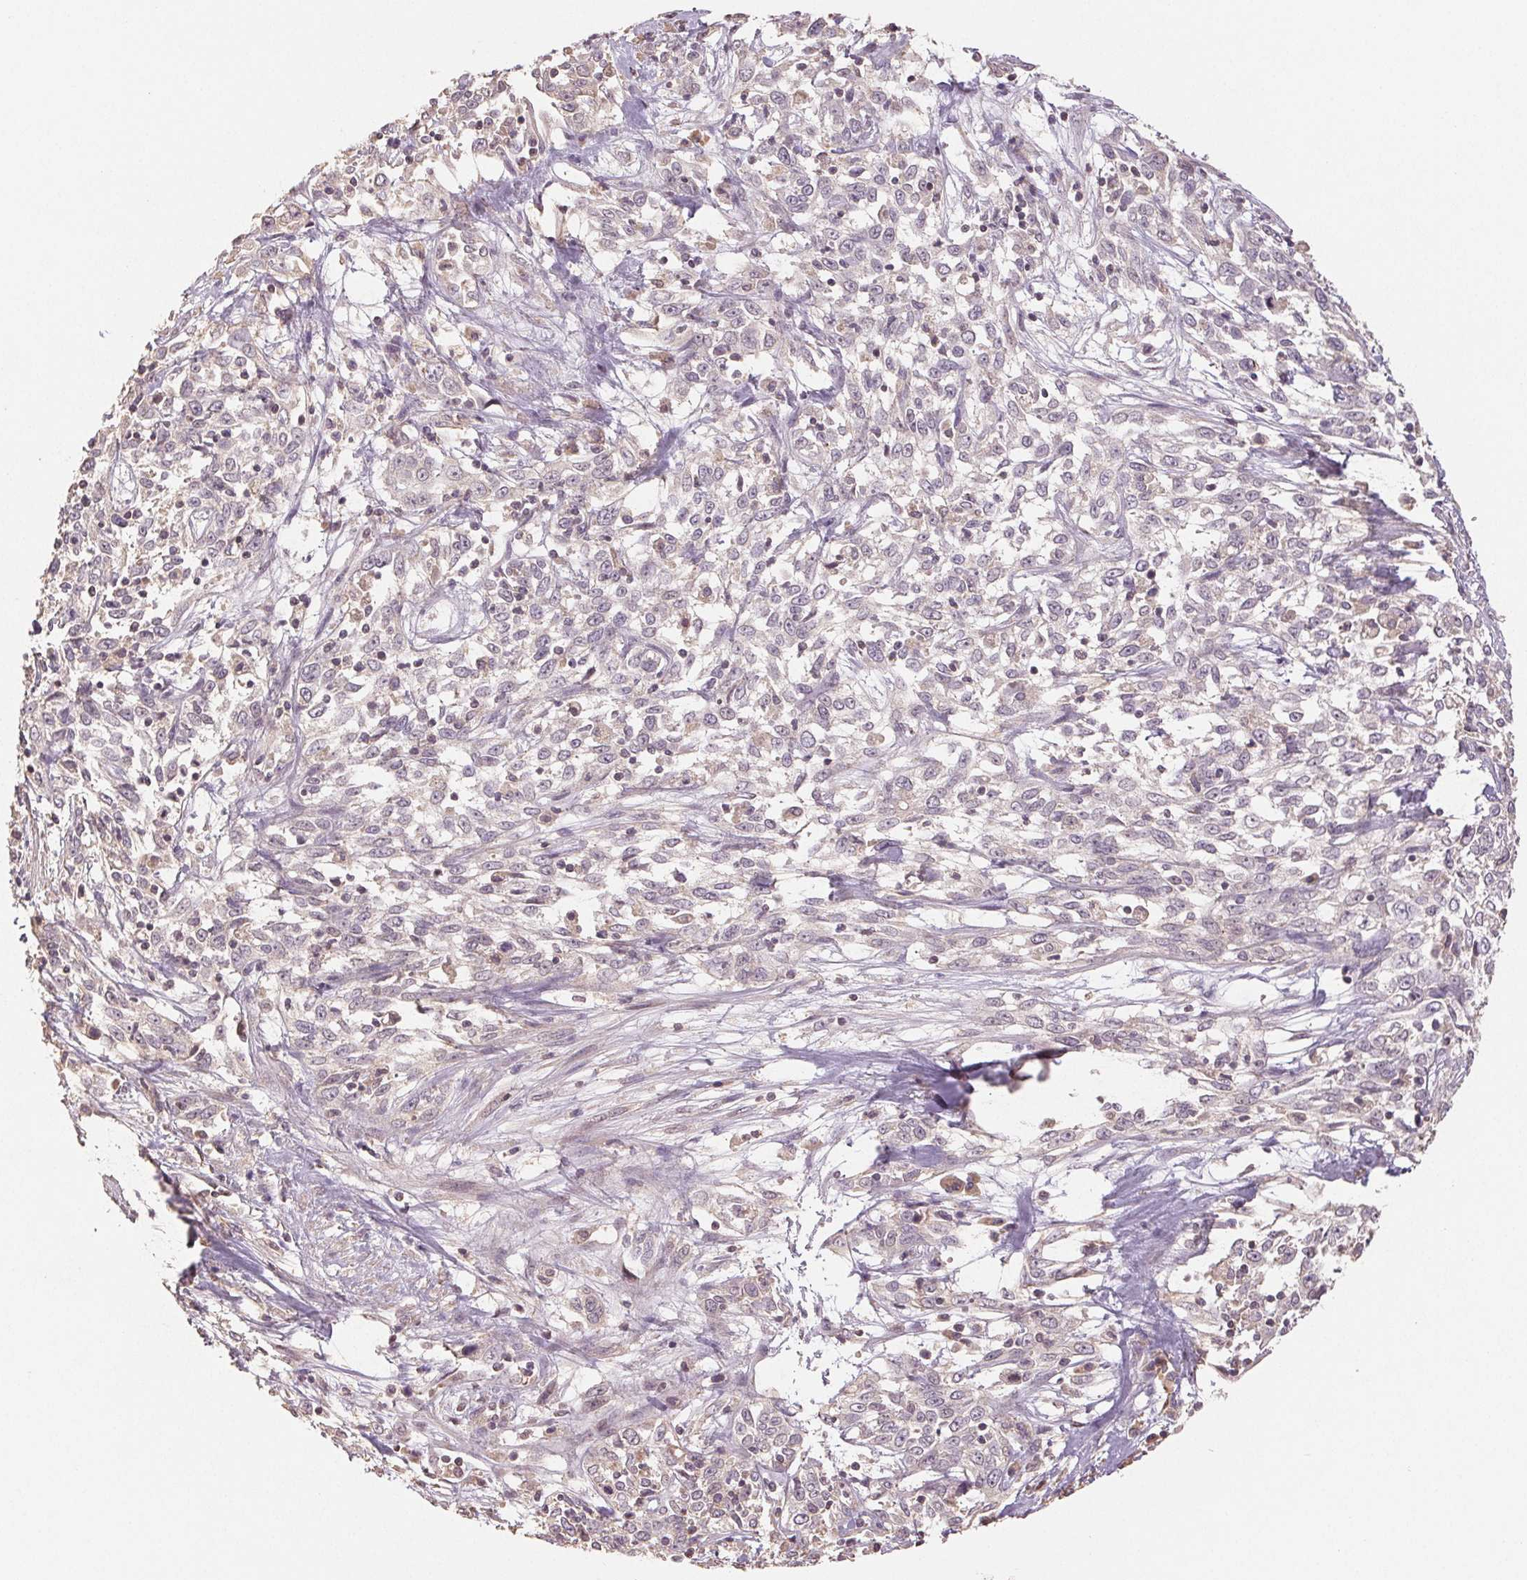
{"staining": {"intensity": "negative", "quantity": "none", "location": "none"}, "tissue": "cervical cancer", "cell_type": "Tumor cells", "image_type": "cancer", "snomed": [{"axis": "morphology", "description": "Adenocarcinoma, NOS"}, {"axis": "topography", "description": "Cervix"}], "caption": "Cervical cancer was stained to show a protein in brown. There is no significant expression in tumor cells.", "gene": "COX14", "patient": {"sex": "female", "age": 40}}